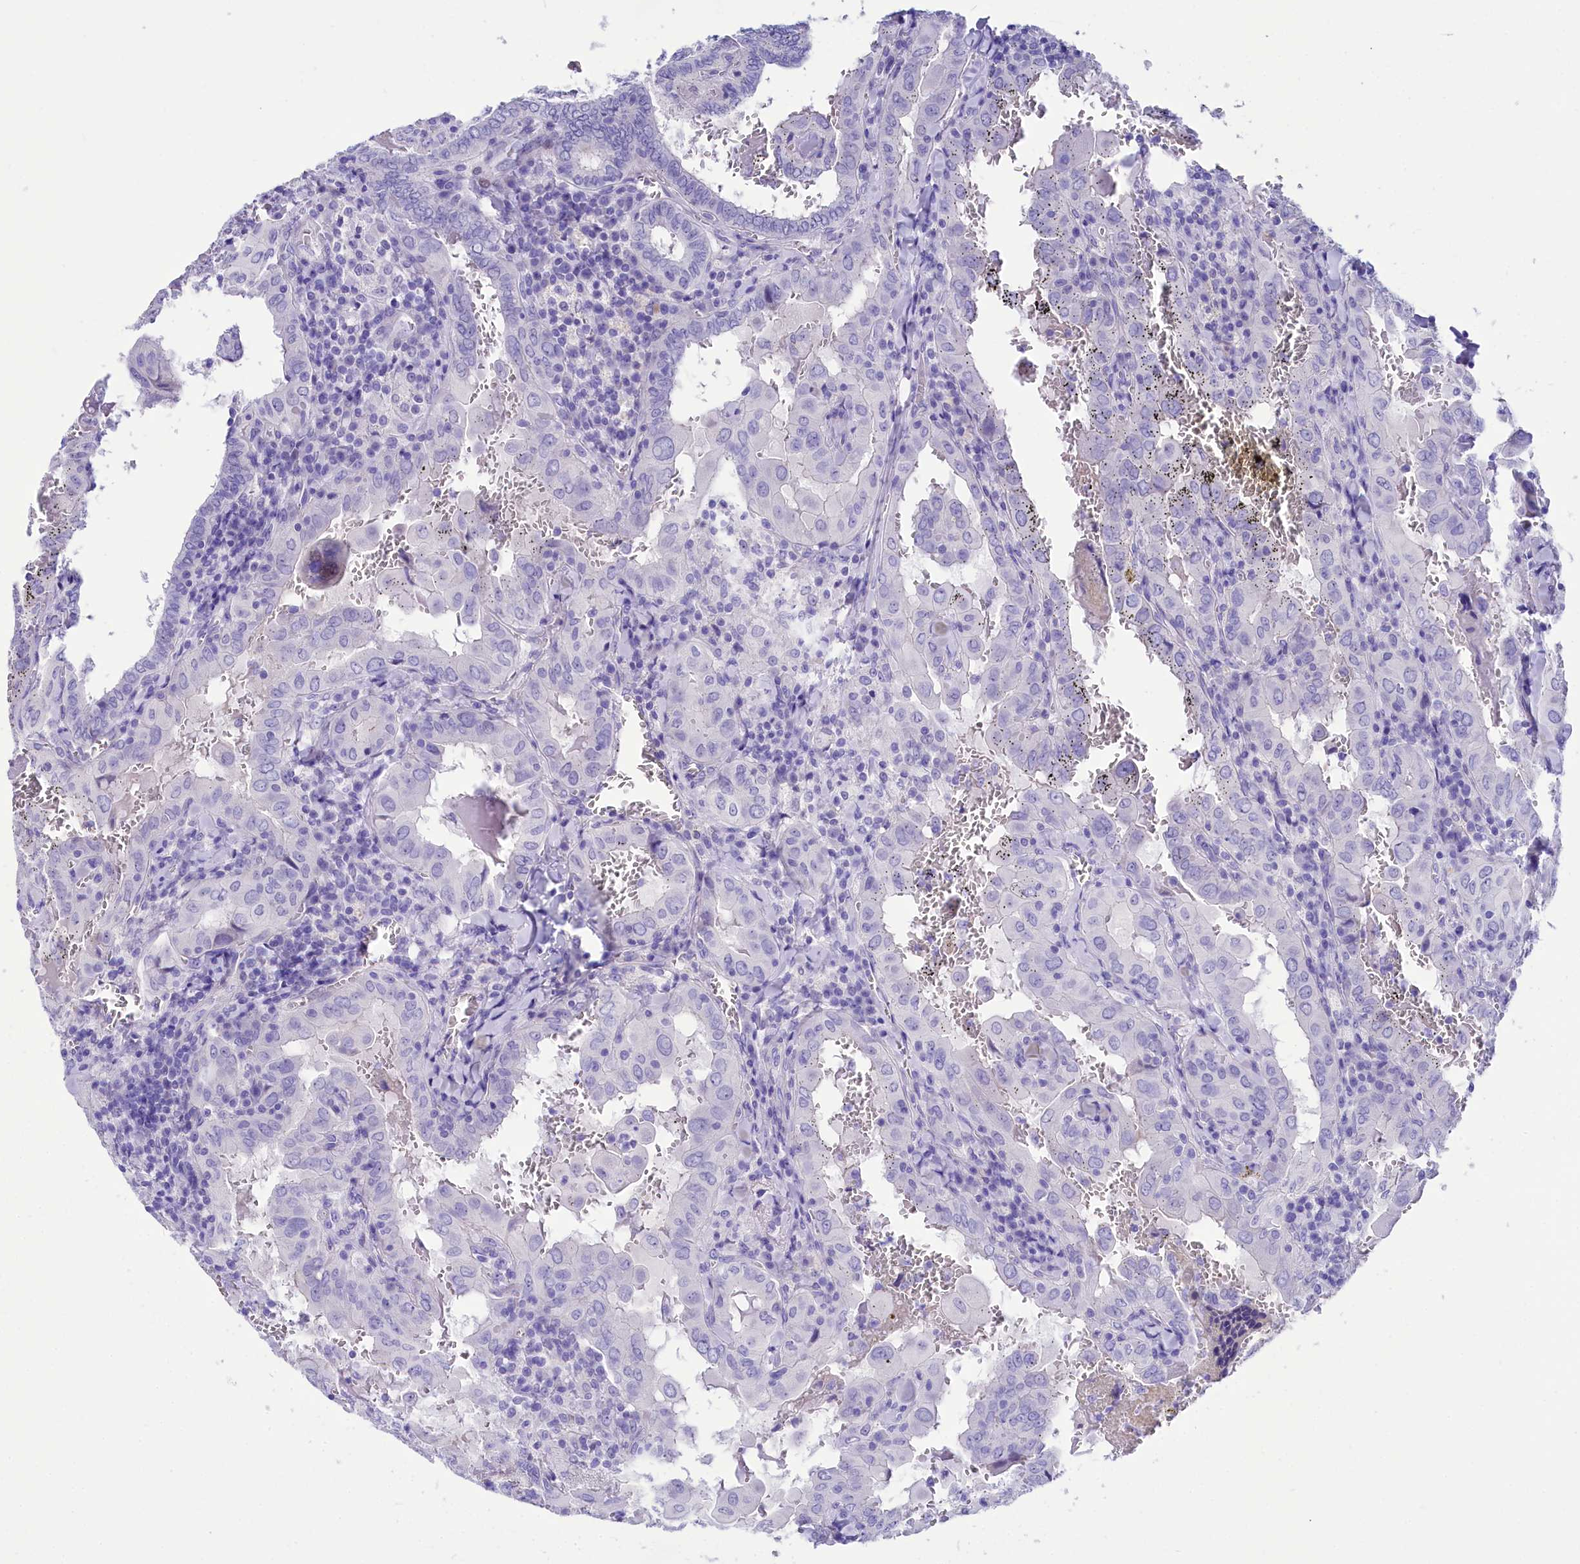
{"staining": {"intensity": "negative", "quantity": "none", "location": "none"}, "tissue": "thyroid cancer", "cell_type": "Tumor cells", "image_type": "cancer", "snomed": [{"axis": "morphology", "description": "Papillary adenocarcinoma, NOS"}, {"axis": "topography", "description": "Thyroid gland"}], "caption": "Tumor cells show no significant expression in thyroid cancer.", "gene": "TTC36", "patient": {"sex": "female", "age": 72}}